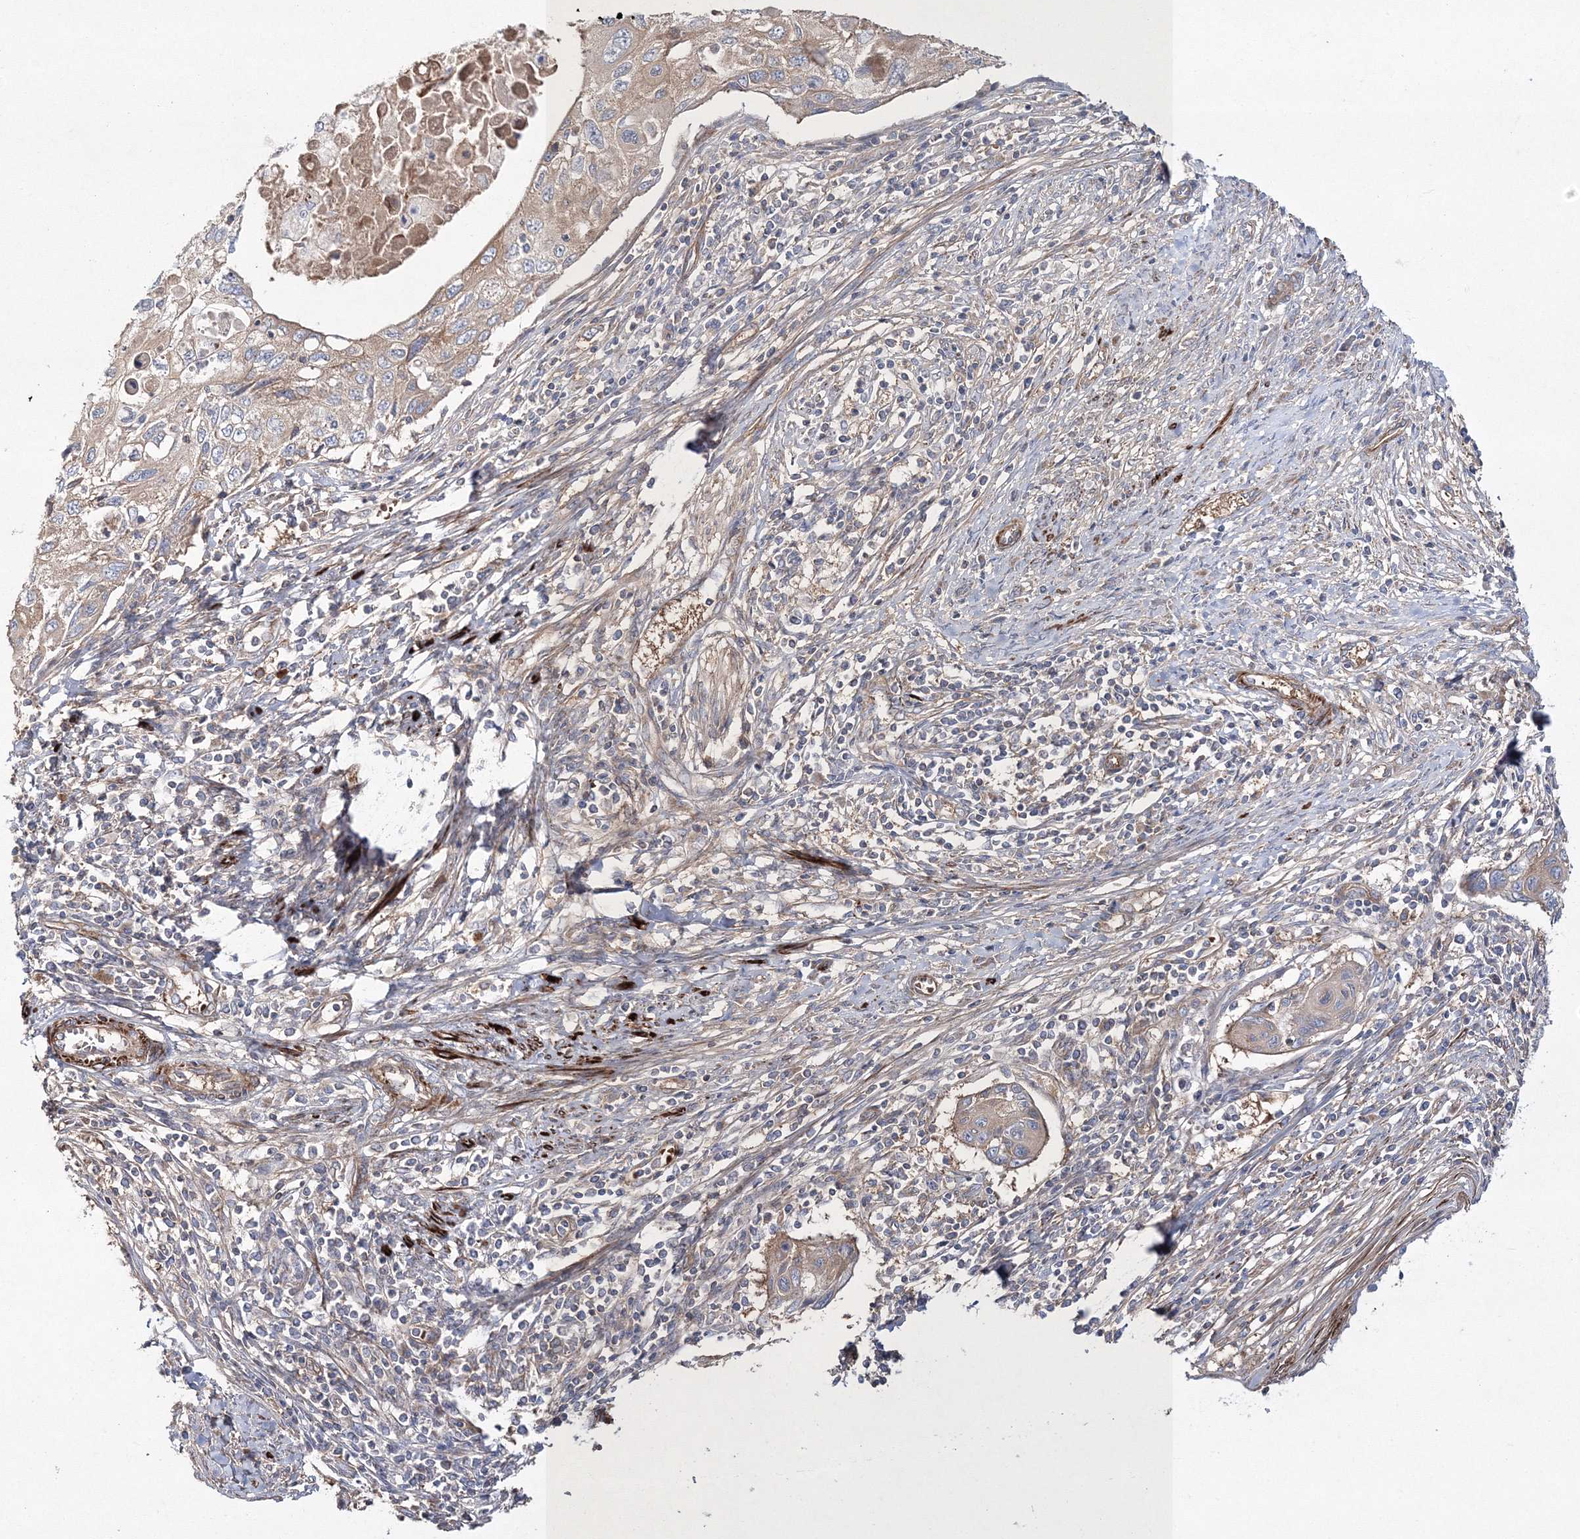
{"staining": {"intensity": "weak", "quantity": ">75%", "location": "cytoplasmic/membranous"}, "tissue": "cervical cancer", "cell_type": "Tumor cells", "image_type": "cancer", "snomed": [{"axis": "morphology", "description": "Squamous cell carcinoma, NOS"}, {"axis": "topography", "description": "Cervix"}], "caption": "Cervical cancer (squamous cell carcinoma) stained with a protein marker reveals weak staining in tumor cells.", "gene": "ZSWIM6", "patient": {"sex": "female", "age": 70}}